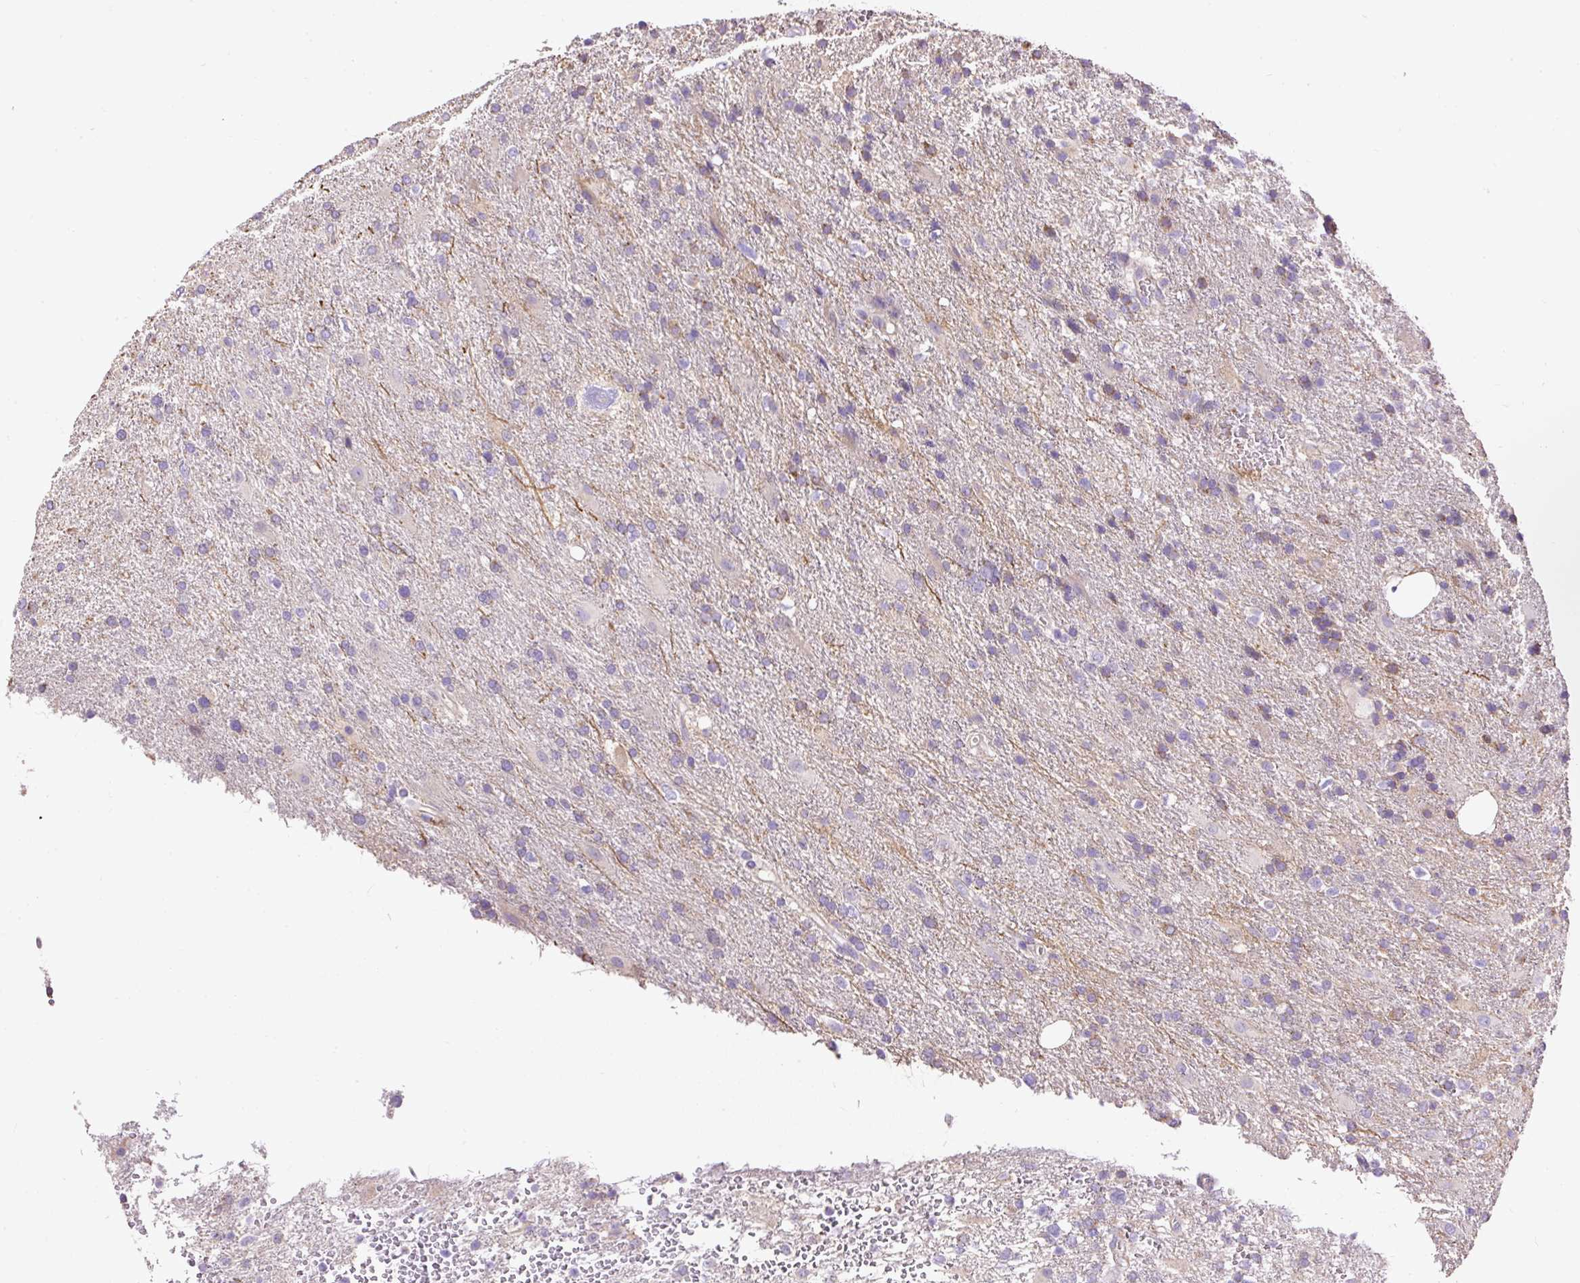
{"staining": {"intensity": "moderate", "quantity": "<25%", "location": "cytoplasmic/membranous"}, "tissue": "glioma", "cell_type": "Tumor cells", "image_type": "cancer", "snomed": [{"axis": "morphology", "description": "Glioma, malignant, High grade"}, {"axis": "topography", "description": "Brain"}], "caption": "Immunohistochemistry (IHC) histopathology image of human malignant glioma (high-grade) stained for a protein (brown), which shows low levels of moderate cytoplasmic/membranous expression in about <25% of tumor cells.", "gene": "PDIA2", "patient": {"sex": "male", "age": 56}}